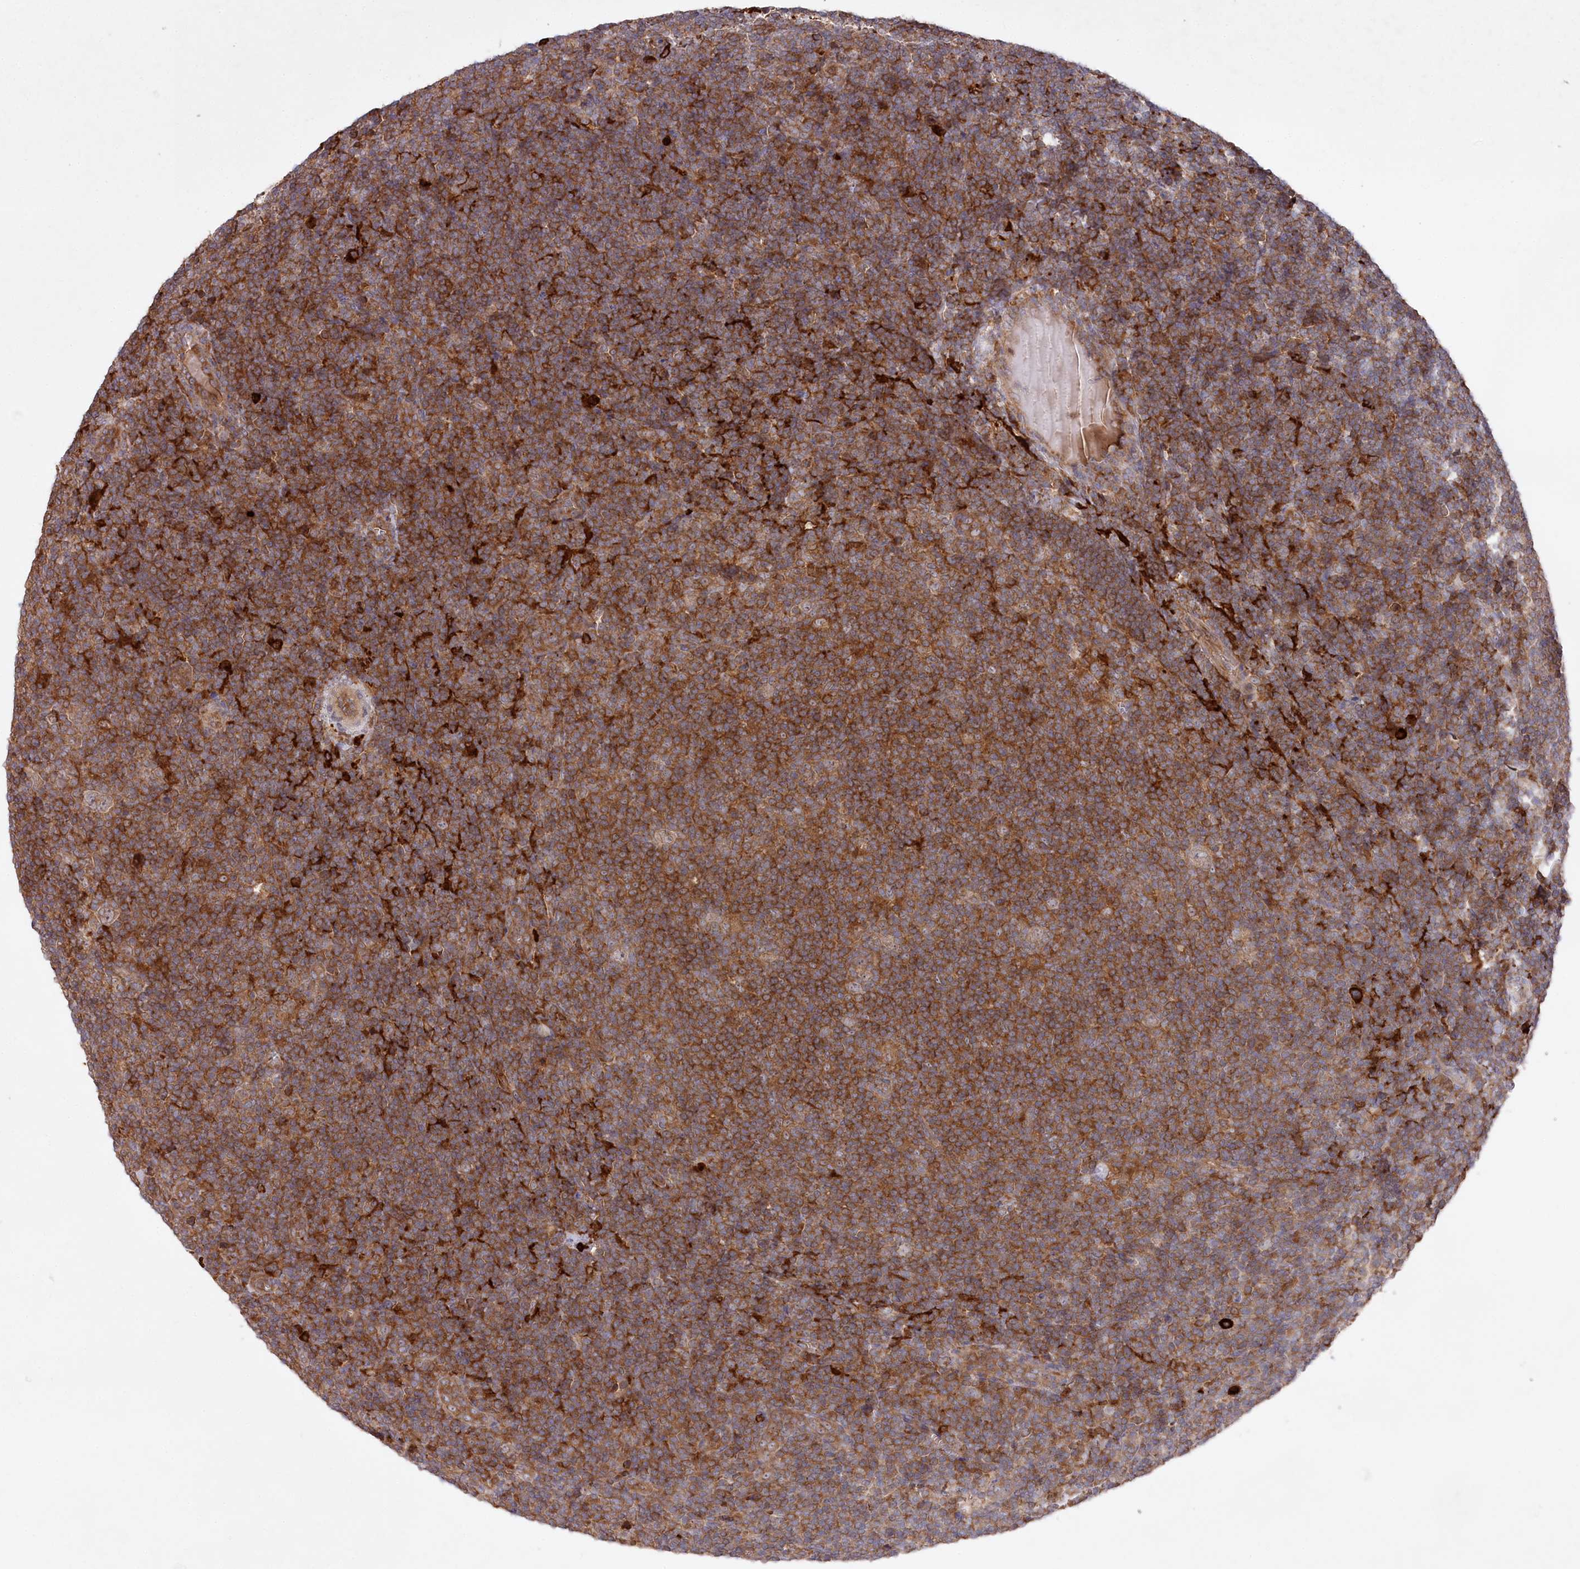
{"staining": {"intensity": "weak", "quantity": ">75%", "location": "cytoplasmic/membranous"}, "tissue": "lymphoma", "cell_type": "Tumor cells", "image_type": "cancer", "snomed": [{"axis": "morphology", "description": "Hodgkin's disease, NOS"}, {"axis": "topography", "description": "Lymph node"}], "caption": "About >75% of tumor cells in lymphoma reveal weak cytoplasmic/membranous protein expression as visualized by brown immunohistochemical staining.", "gene": "PPP1R21", "patient": {"sex": "female", "age": 57}}